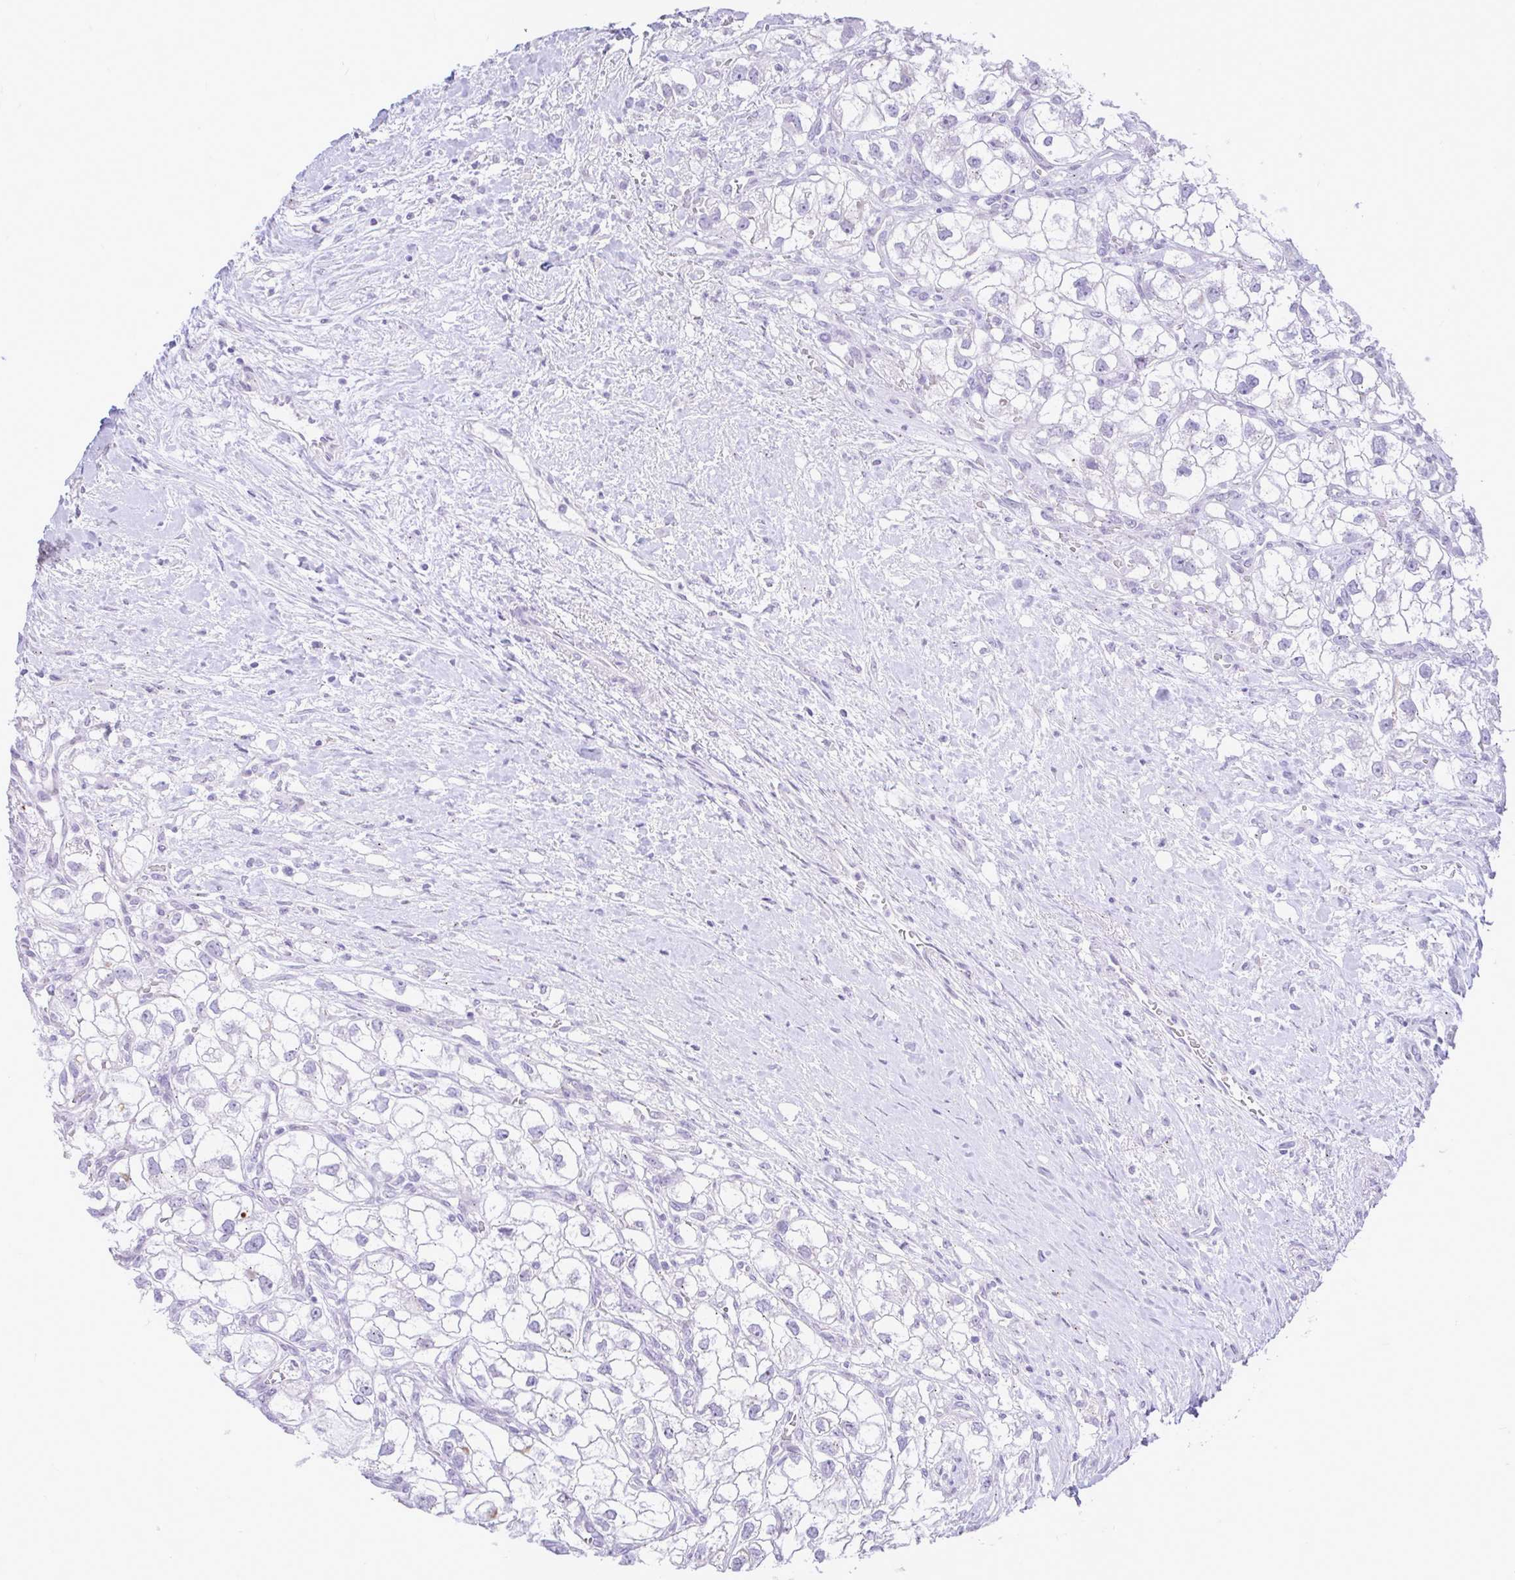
{"staining": {"intensity": "negative", "quantity": "none", "location": "none"}, "tissue": "renal cancer", "cell_type": "Tumor cells", "image_type": "cancer", "snomed": [{"axis": "morphology", "description": "Adenocarcinoma, NOS"}, {"axis": "topography", "description": "Kidney"}], "caption": "High power microscopy image of an immunohistochemistry (IHC) histopathology image of adenocarcinoma (renal), revealing no significant expression in tumor cells.", "gene": "REEP1", "patient": {"sex": "male", "age": 59}}